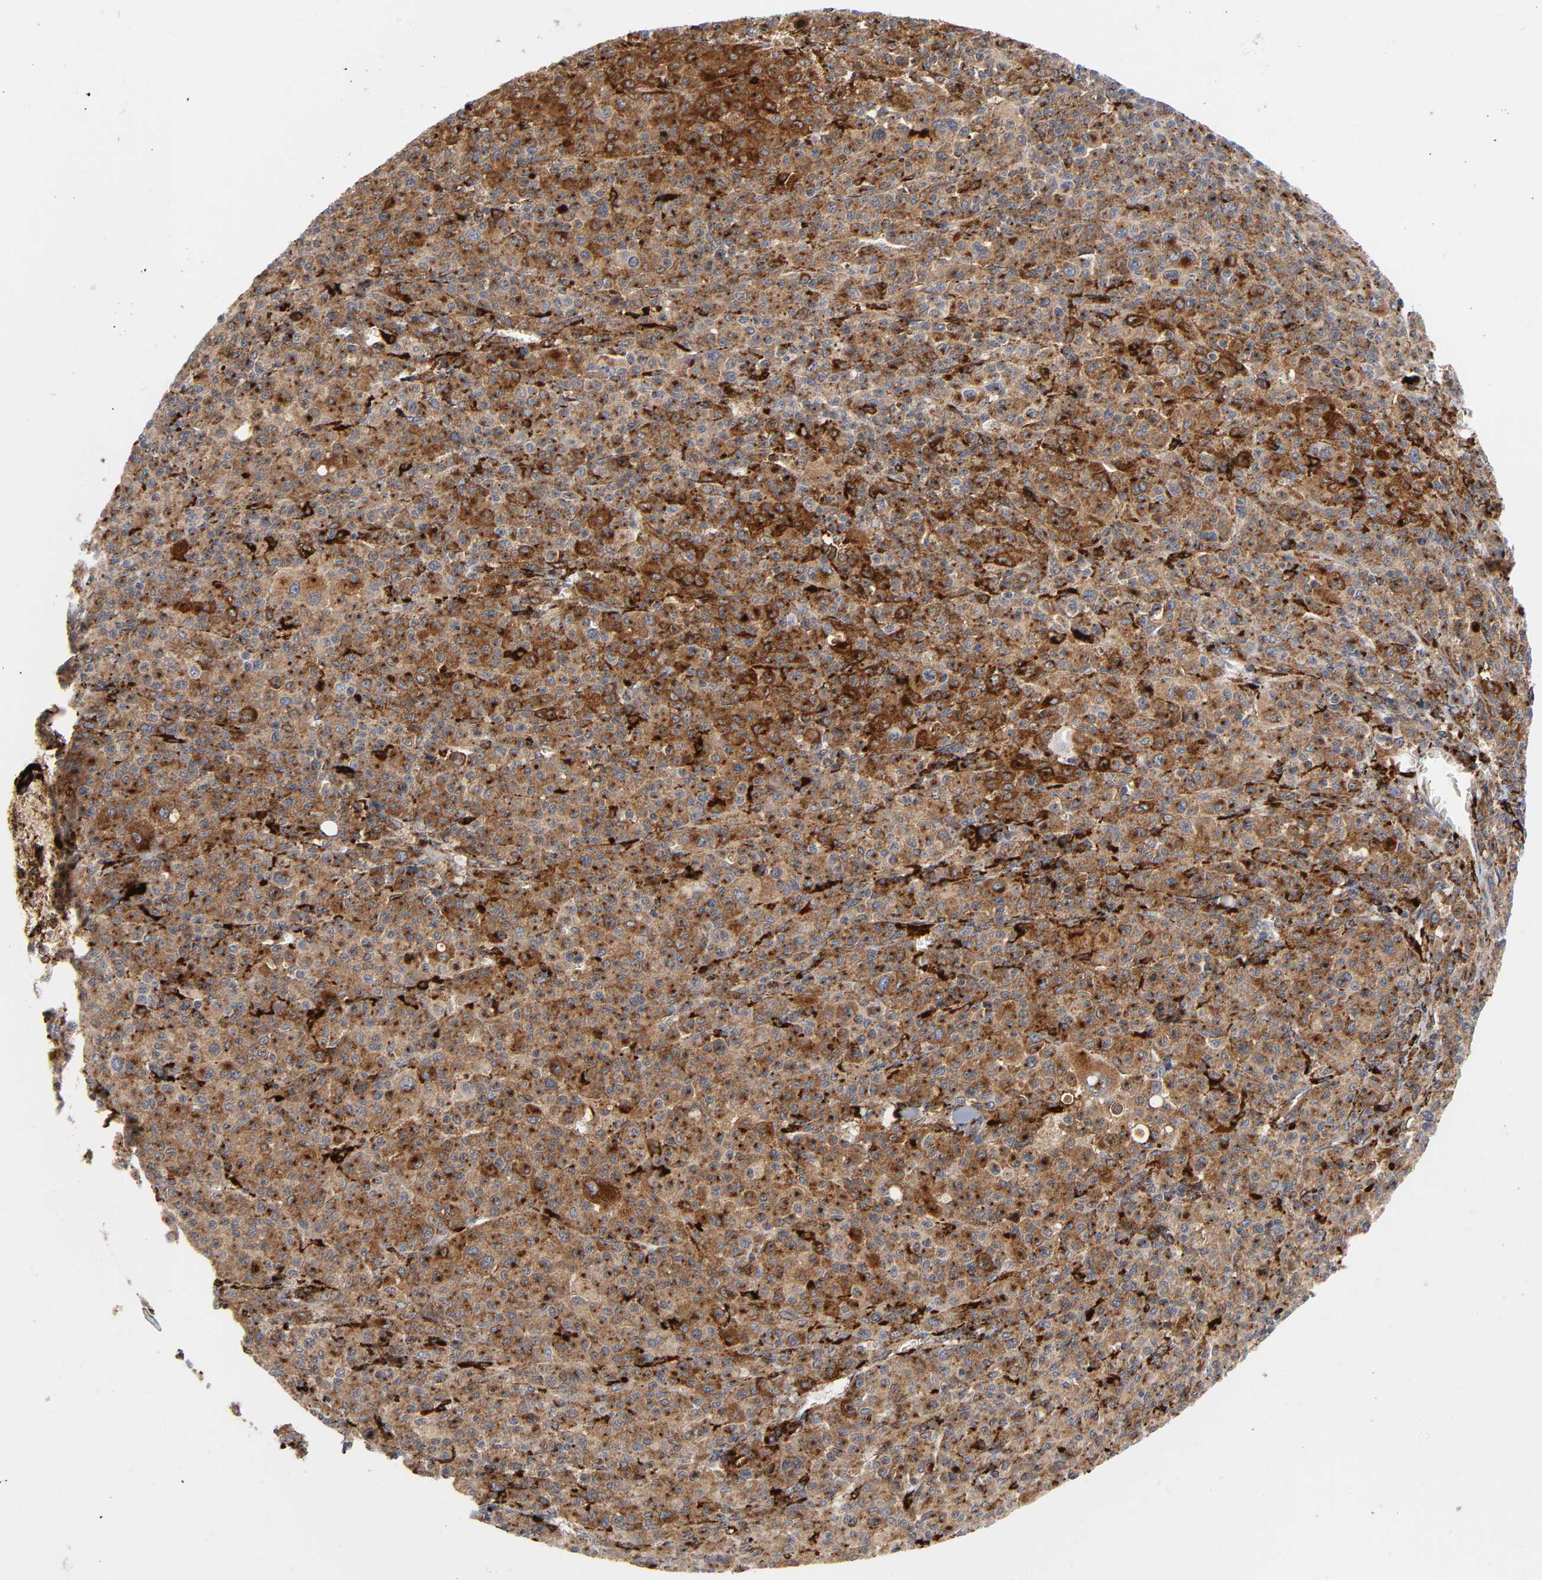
{"staining": {"intensity": "moderate", "quantity": ">75%", "location": "cytoplasmic/membranous"}, "tissue": "melanoma", "cell_type": "Tumor cells", "image_type": "cancer", "snomed": [{"axis": "morphology", "description": "Malignant melanoma, Metastatic site"}, {"axis": "topography", "description": "Skin"}], "caption": "IHC staining of malignant melanoma (metastatic site), which displays medium levels of moderate cytoplasmic/membranous positivity in approximately >75% of tumor cells indicating moderate cytoplasmic/membranous protein expression. The staining was performed using DAB (brown) for protein detection and nuclei were counterstained in hematoxylin (blue).", "gene": "PSAP", "patient": {"sex": "female", "age": 74}}